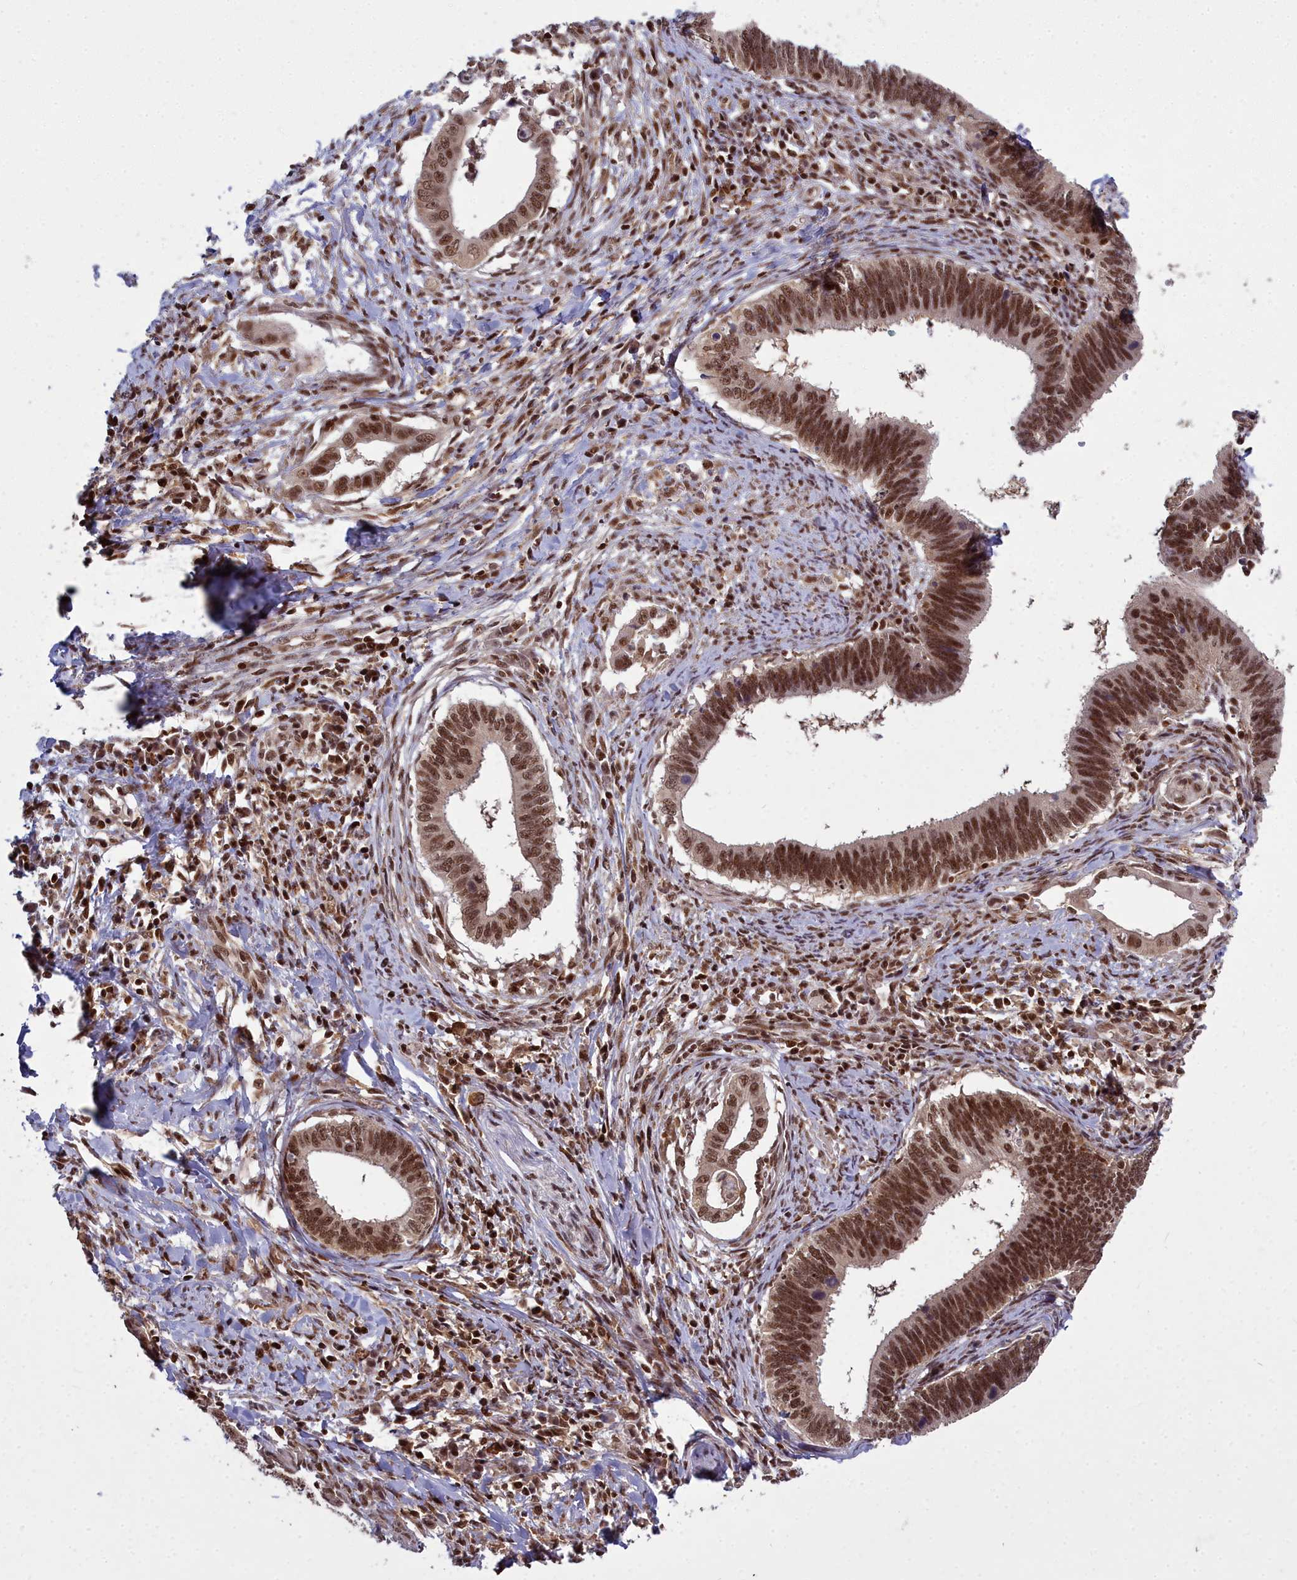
{"staining": {"intensity": "strong", "quantity": ">75%", "location": "nuclear"}, "tissue": "cervical cancer", "cell_type": "Tumor cells", "image_type": "cancer", "snomed": [{"axis": "morphology", "description": "Adenocarcinoma, NOS"}, {"axis": "topography", "description": "Cervix"}], "caption": "Protein expression analysis of cervical cancer shows strong nuclear positivity in approximately >75% of tumor cells. (DAB (3,3'-diaminobenzidine) = brown stain, brightfield microscopy at high magnification).", "gene": "GMEB1", "patient": {"sex": "female", "age": 42}}